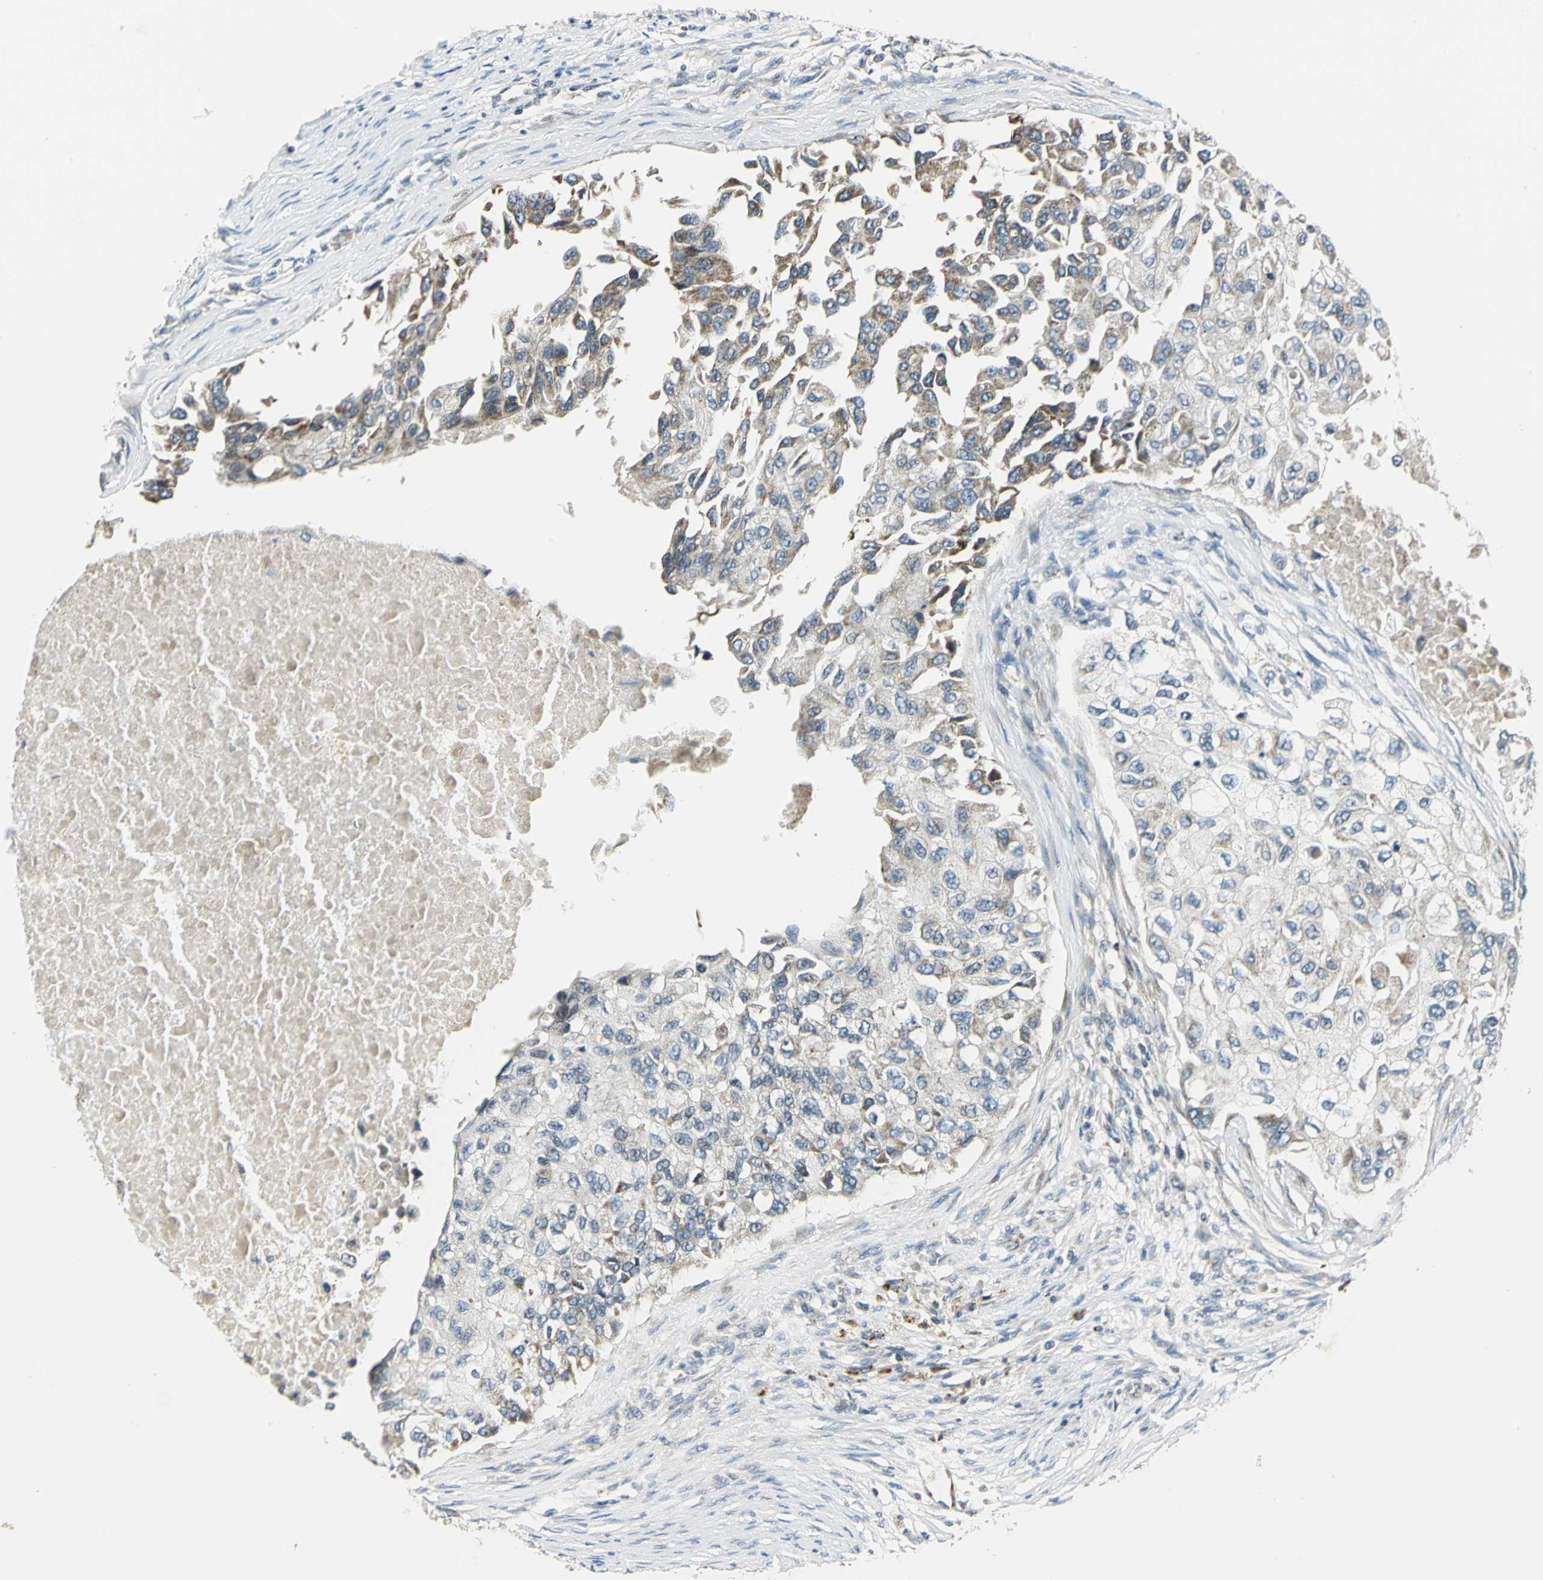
{"staining": {"intensity": "moderate", "quantity": "25%-75%", "location": "cytoplasmic/membranous"}, "tissue": "breast cancer", "cell_type": "Tumor cells", "image_type": "cancer", "snomed": [{"axis": "morphology", "description": "Normal tissue, NOS"}, {"axis": "morphology", "description": "Duct carcinoma"}, {"axis": "topography", "description": "Breast"}], "caption": "There is medium levels of moderate cytoplasmic/membranous expression in tumor cells of intraductal carcinoma (breast), as demonstrated by immunohistochemical staining (brown color).", "gene": "USP40", "patient": {"sex": "female", "age": 49}}